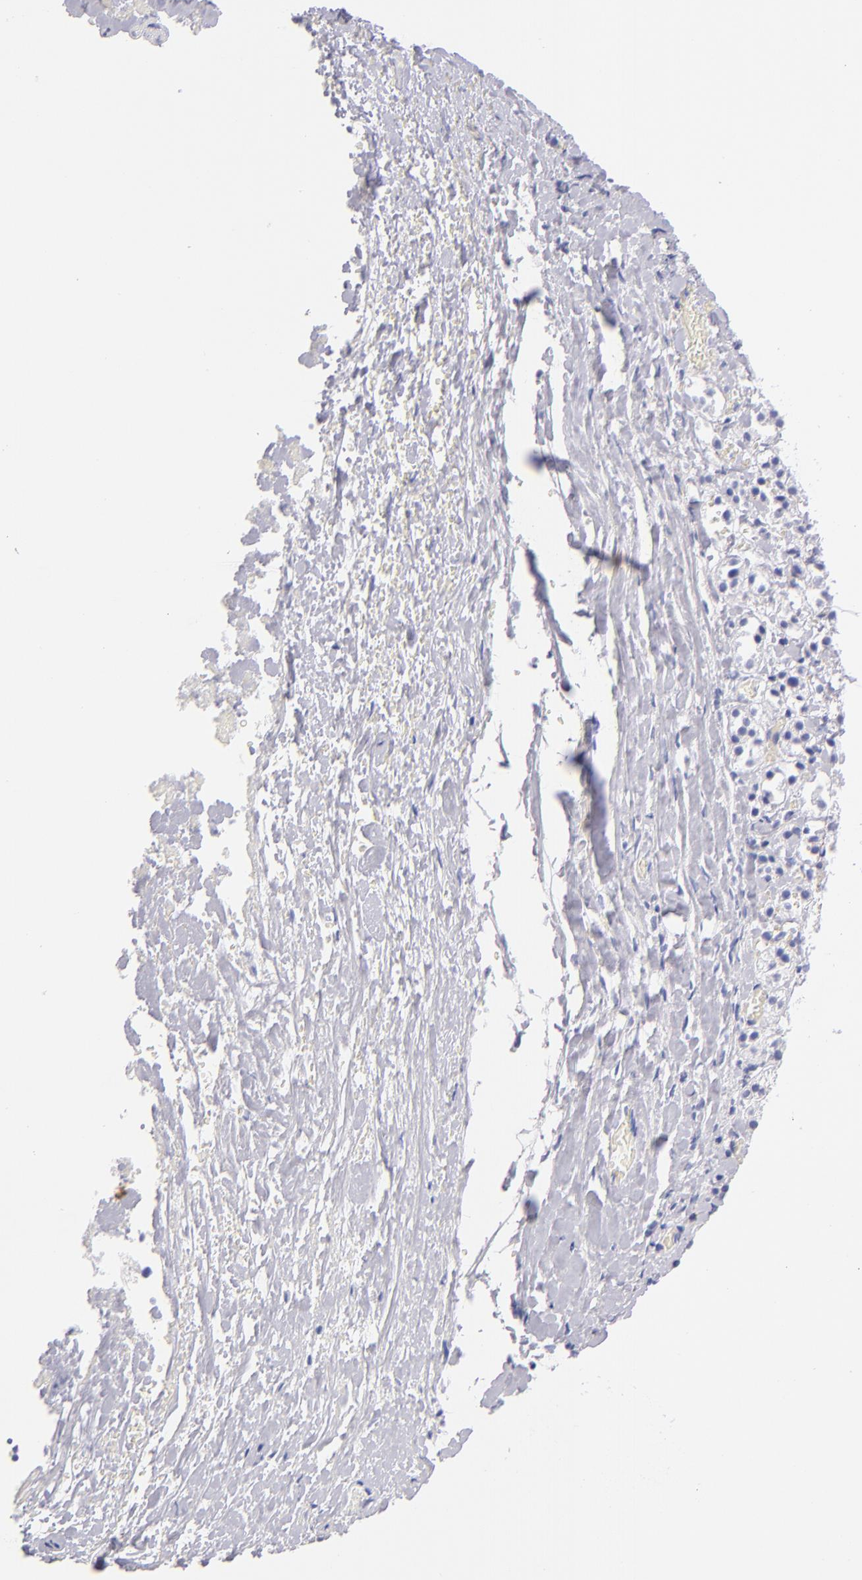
{"staining": {"intensity": "negative", "quantity": "none", "location": "none"}, "tissue": "adrenal gland", "cell_type": "Glandular cells", "image_type": "normal", "snomed": [{"axis": "morphology", "description": "Normal tissue, NOS"}, {"axis": "topography", "description": "Adrenal gland"}], "caption": "A photomicrograph of human adrenal gland is negative for staining in glandular cells. (DAB (3,3'-diaminobenzidine) immunohistochemistry, high magnification).", "gene": "PRPH", "patient": {"sex": "female", "age": 44}}